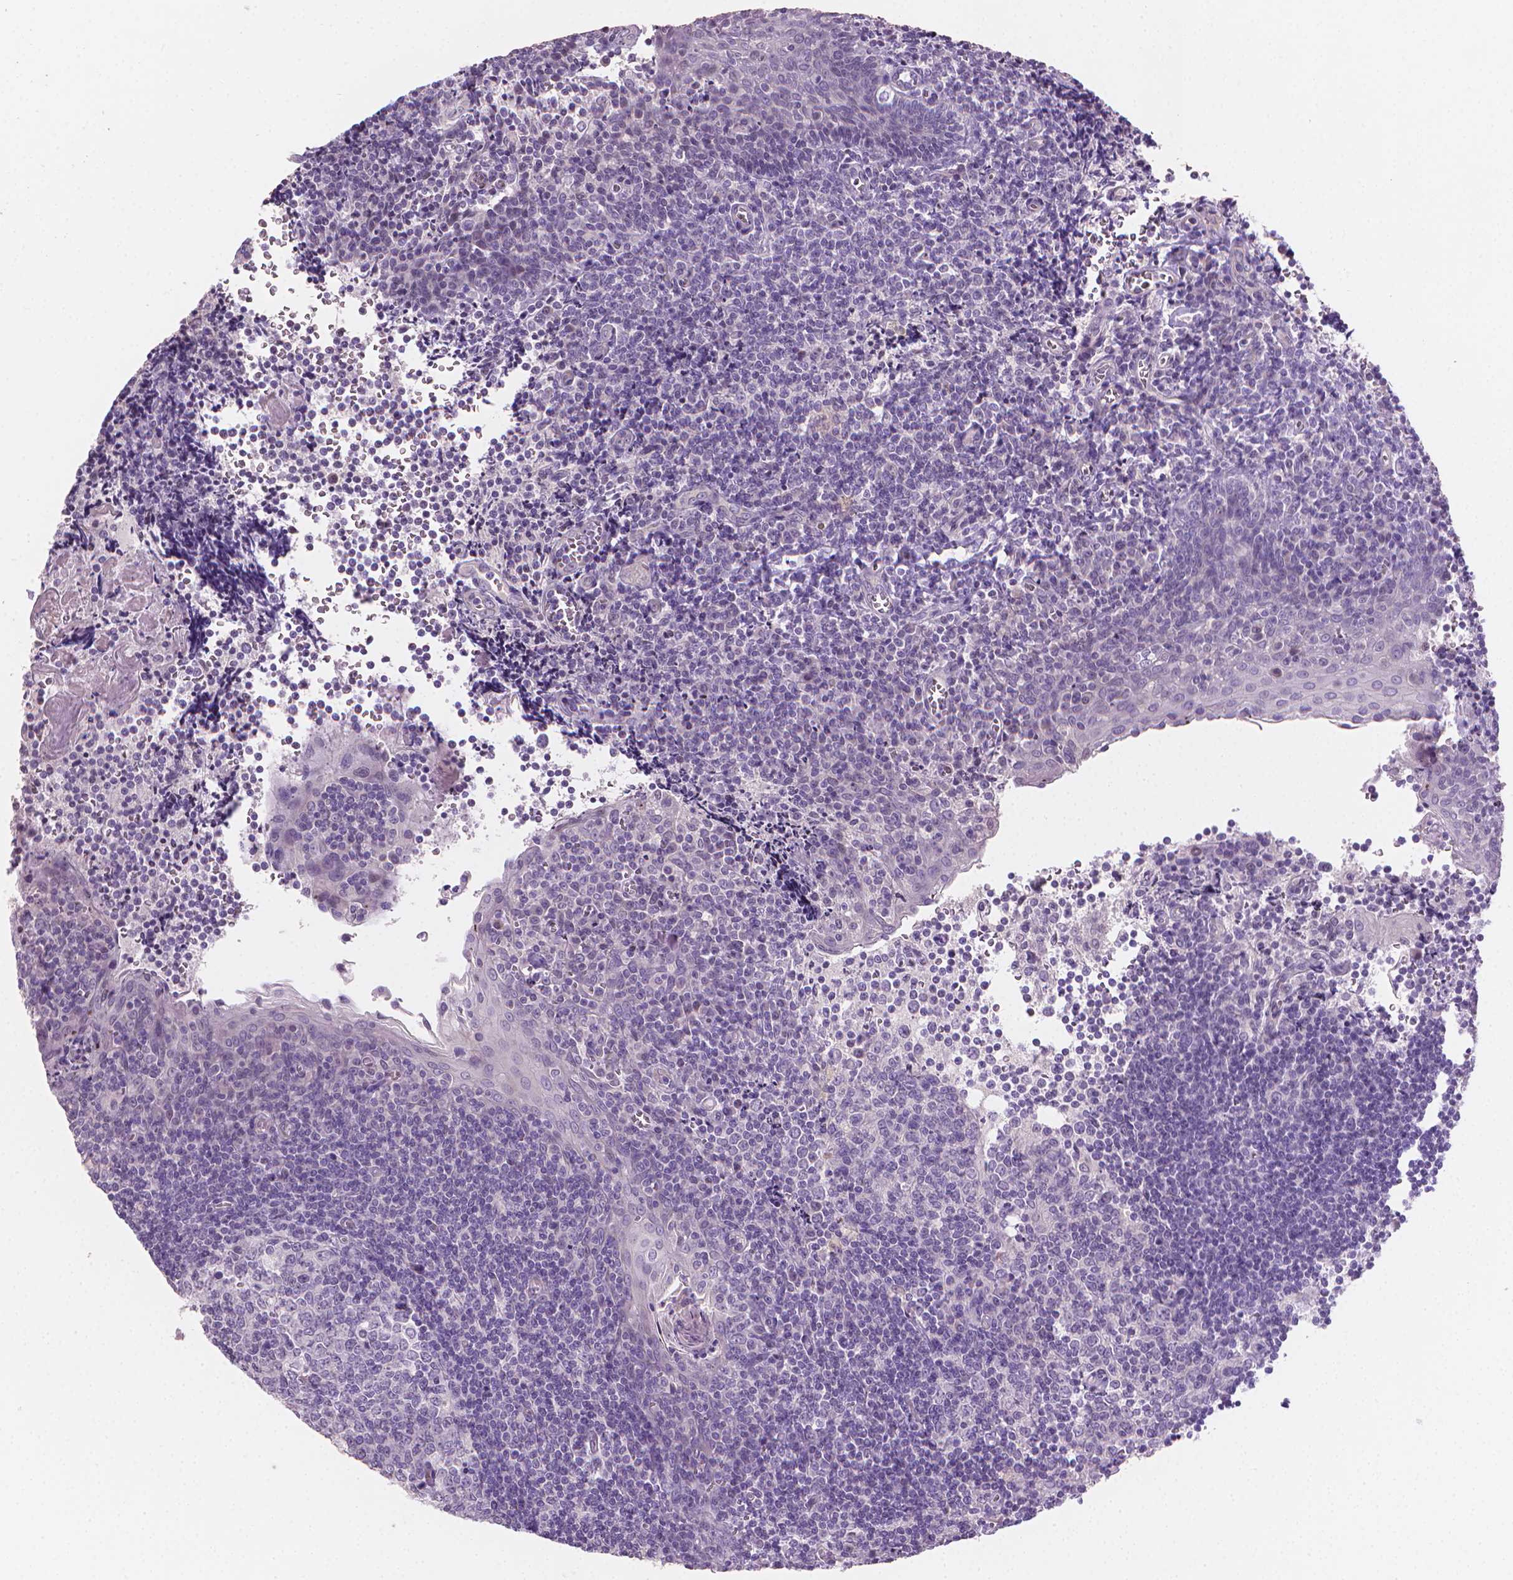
{"staining": {"intensity": "negative", "quantity": "none", "location": "none"}, "tissue": "tonsil", "cell_type": "Germinal center cells", "image_type": "normal", "snomed": [{"axis": "morphology", "description": "Normal tissue, NOS"}, {"axis": "morphology", "description": "Inflammation, NOS"}, {"axis": "topography", "description": "Tonsil"}], "caption": "An immunohistochemistry micrograph of benign tonsil is shown. There is no staining in germinal center cells of tonsil. Nuclei are stained in blue.", "gene": "CLXN", "patient": {"sex": "female", "age": 31}}